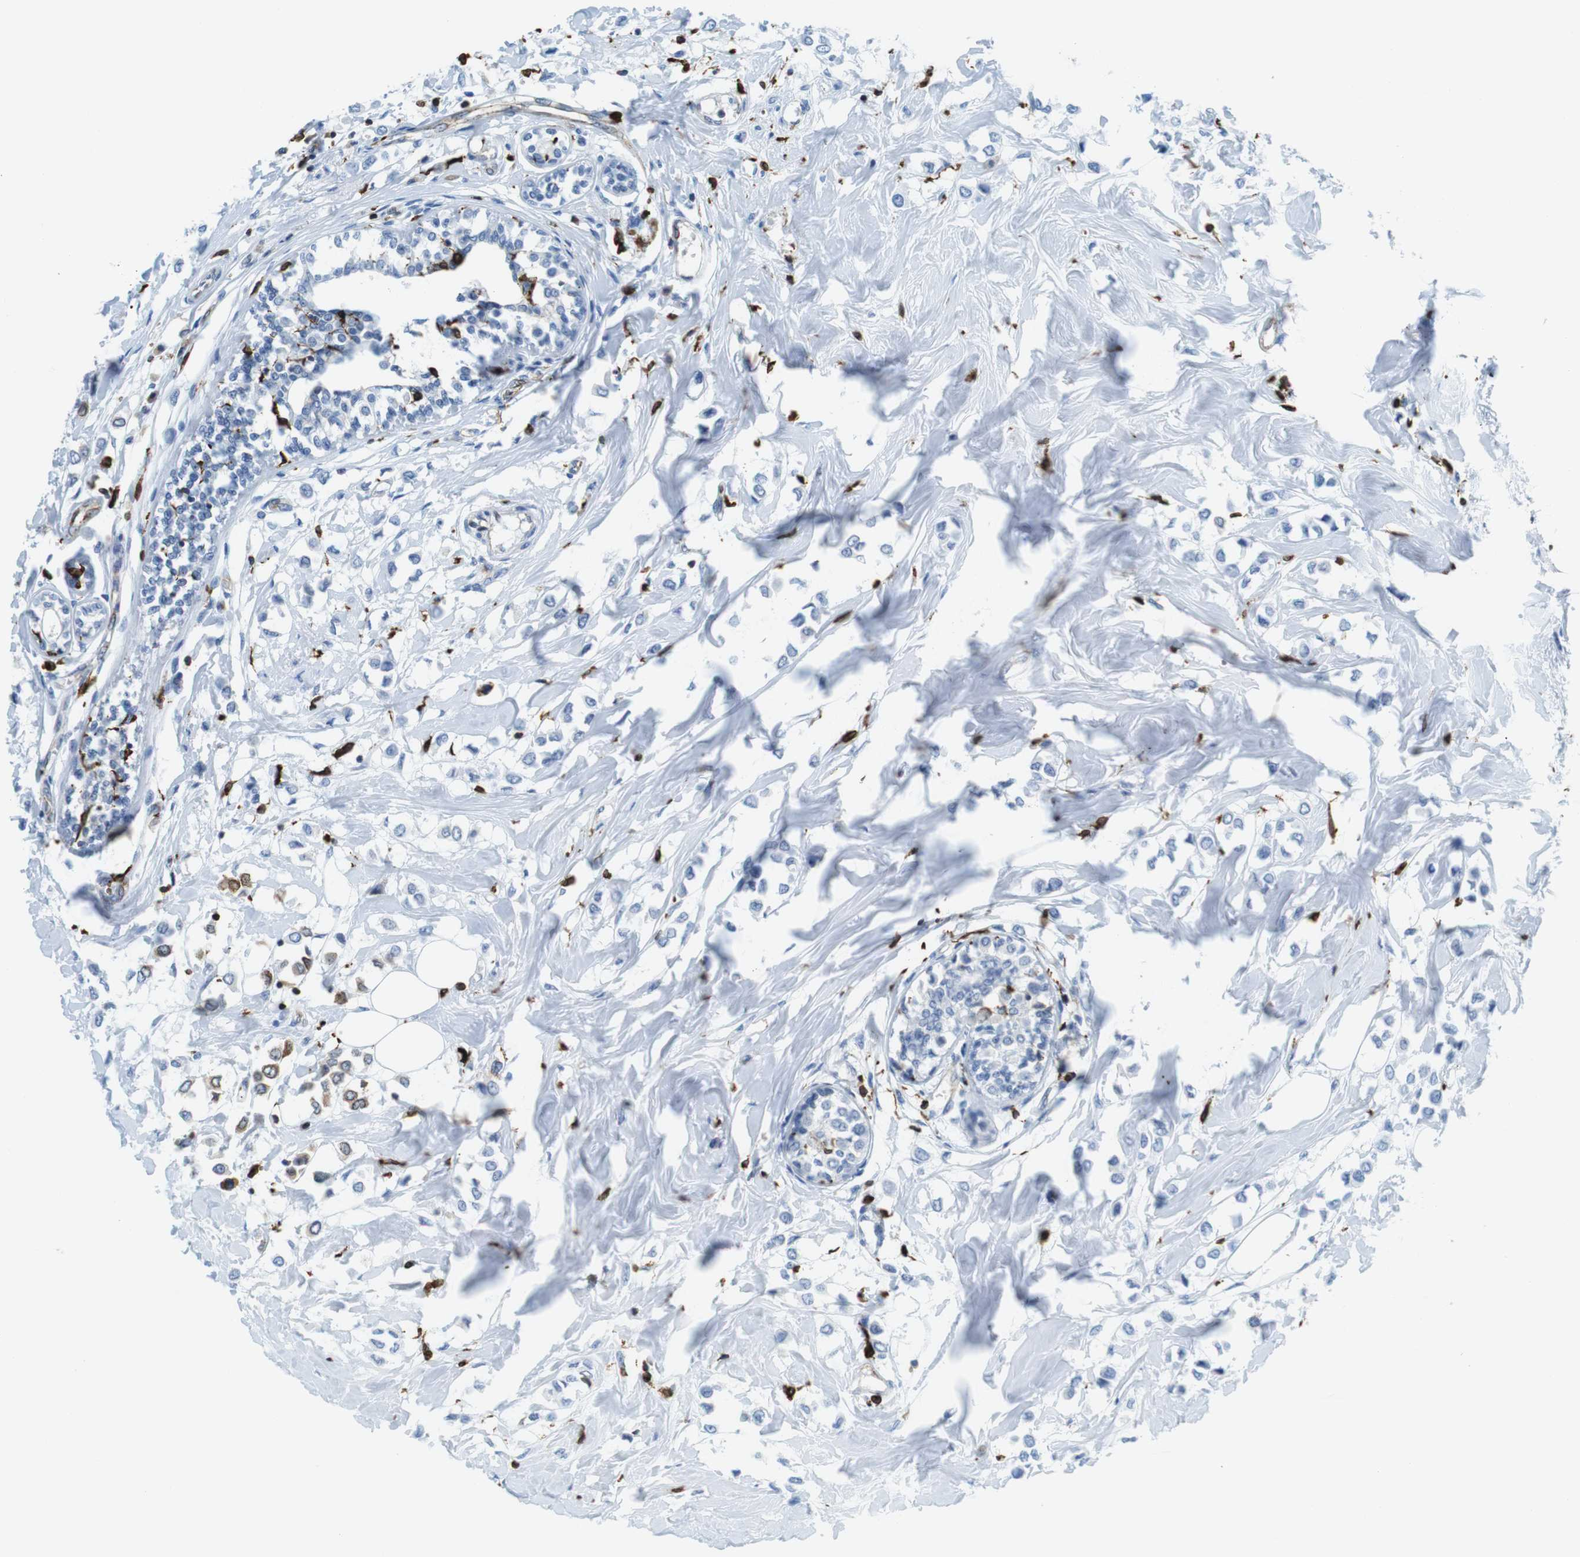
{"staining": {"intensity": "negative", "quantity": "none", "location": "none"}, "tissue": "breast cancer", "cell_type": "Tumor cells", "image_type": "cancer", "snomed": [{"axis": "morphology", "description": "Lobular carcinoma"}, {"axis": "topography", "description": "Breast"}], "caption": "An IHC photomicrograph of breast cancer is shown. There is no staining in tumor cells of breast cancer. Brightfield microscopy of immunohistochemistry stained with DAB (brown) and hematoxylin (blue), captured at high magnification.", "gene": "CIITA", "patient": {"sex": "female", "age": 51}}